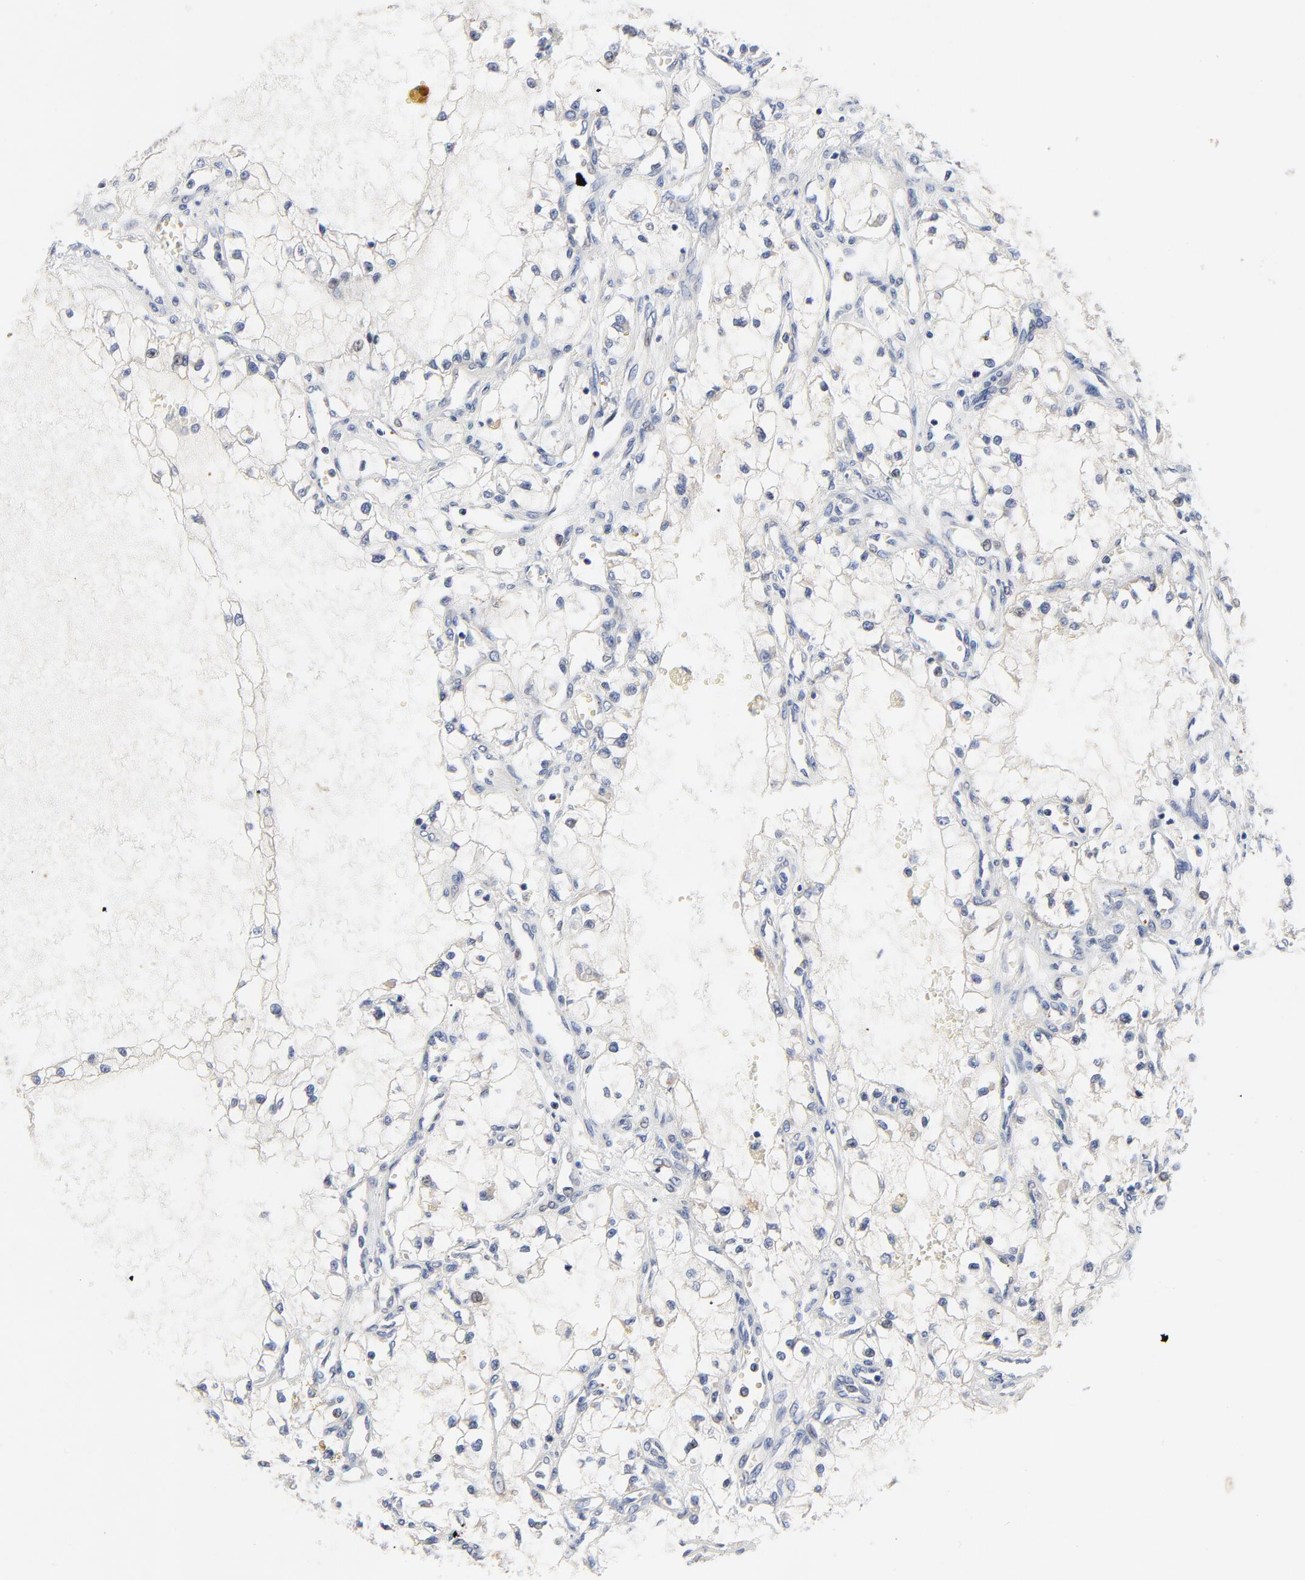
{"staining": {"intensity": "negative", "quantity": "none", "location": "none"}, "tissue": "renal cancer", "cell_type": "Tumor cells", "image_type": "cancer", "snomed": [{"axis": "morphology", "description": "Adenocarcinoma, NOS"}, {"axis": "topography", "description": "Kidney"}], "caption": "The image exhibits no significant positivity in tumor cells of adenocarcinoma (renal). (Brightfield microscopy of DAB IHC at high magnification).", "gene": "VAV2", "patient": {"sex": "male", "age": 61}}